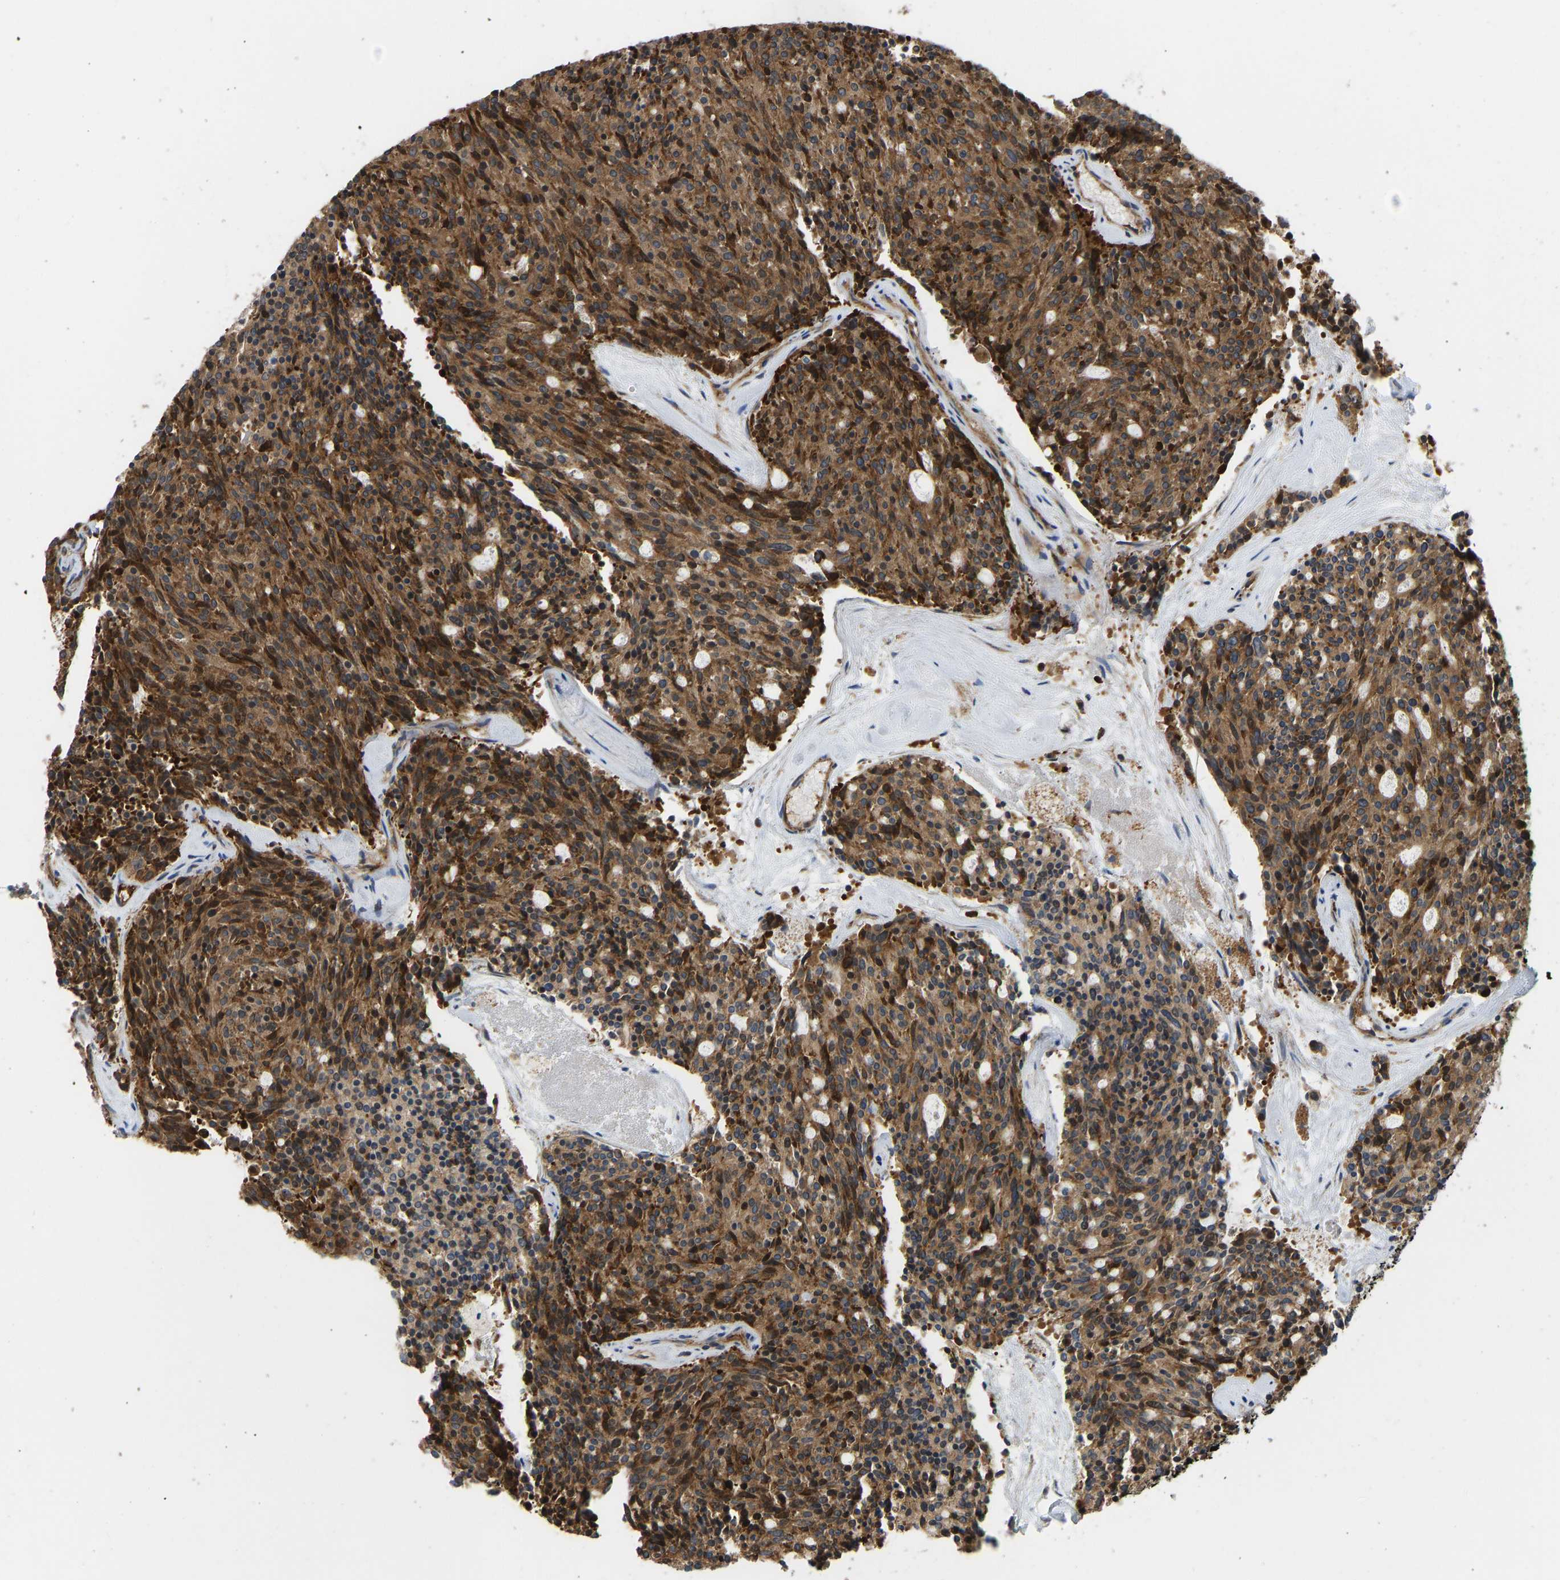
{"staining": {"intensity": "moderate", "quantity": ">75%", "location": "cytoplasmic/membranous"}, "tissue": "carcinoid", "cell_type": "Tumor cells", "image_type": "cancer", "snomed": [{"axis": "morphology", "description": "Carcinoid, malignant, NOS"}, {"axis": "topography", "description": "Pancreas"}], "caption": "Immunohistochemical staining of human carcinoid reveals medium levels of moderate cytoplasmic/membranous expression in approximately >75% of tumor cells. (DAB IHC, brown staining for protein, blue staining for nuclei).", "gene": "RASGRF2", "patient": {"sex": "female", "age": 54}}